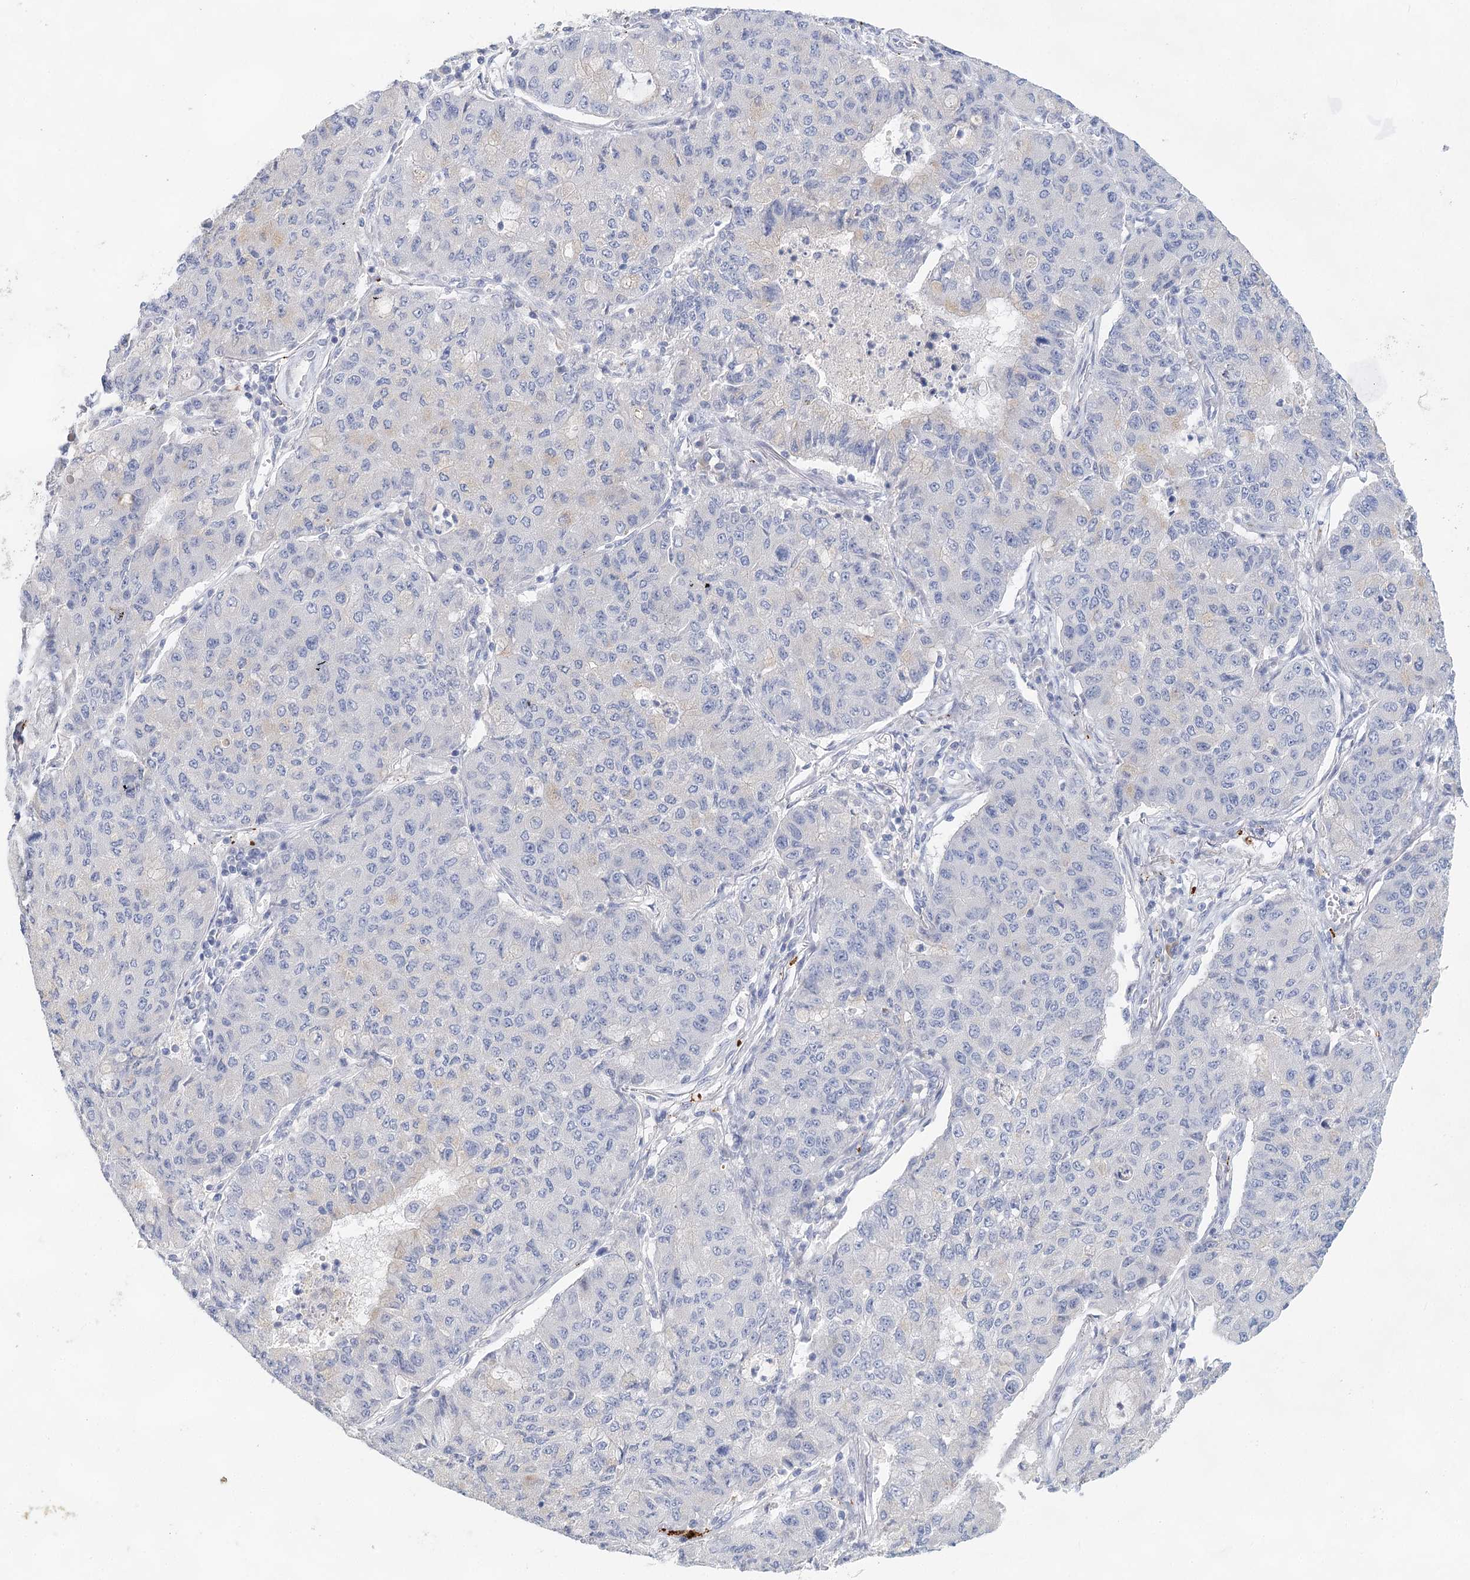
{"staining": {"intensity": "negative", "quantity": "none", "location": "none"}, "tissue": "lung cancer", "cell_type": "Tumor cells", "image_type": "cancer", "snomed": [{"axis": "morphology", "description": "Squamous cell carcinoma, NOS"}, {"axis": "topography", "description": "Lung"}], "caption": "This image is of lung cancer (squamous cell carcinoma) stained with immunohistochemistry to label a protein in brown with the nuclei are counter-stained blue. There is no positivity in tumor cells. The staining is performed using DAB brown chromogen with nuclei counter-stained in using hematoxylin.", "gene": "SLC19A3", "patient": {"sex": "male", "age": 74}}